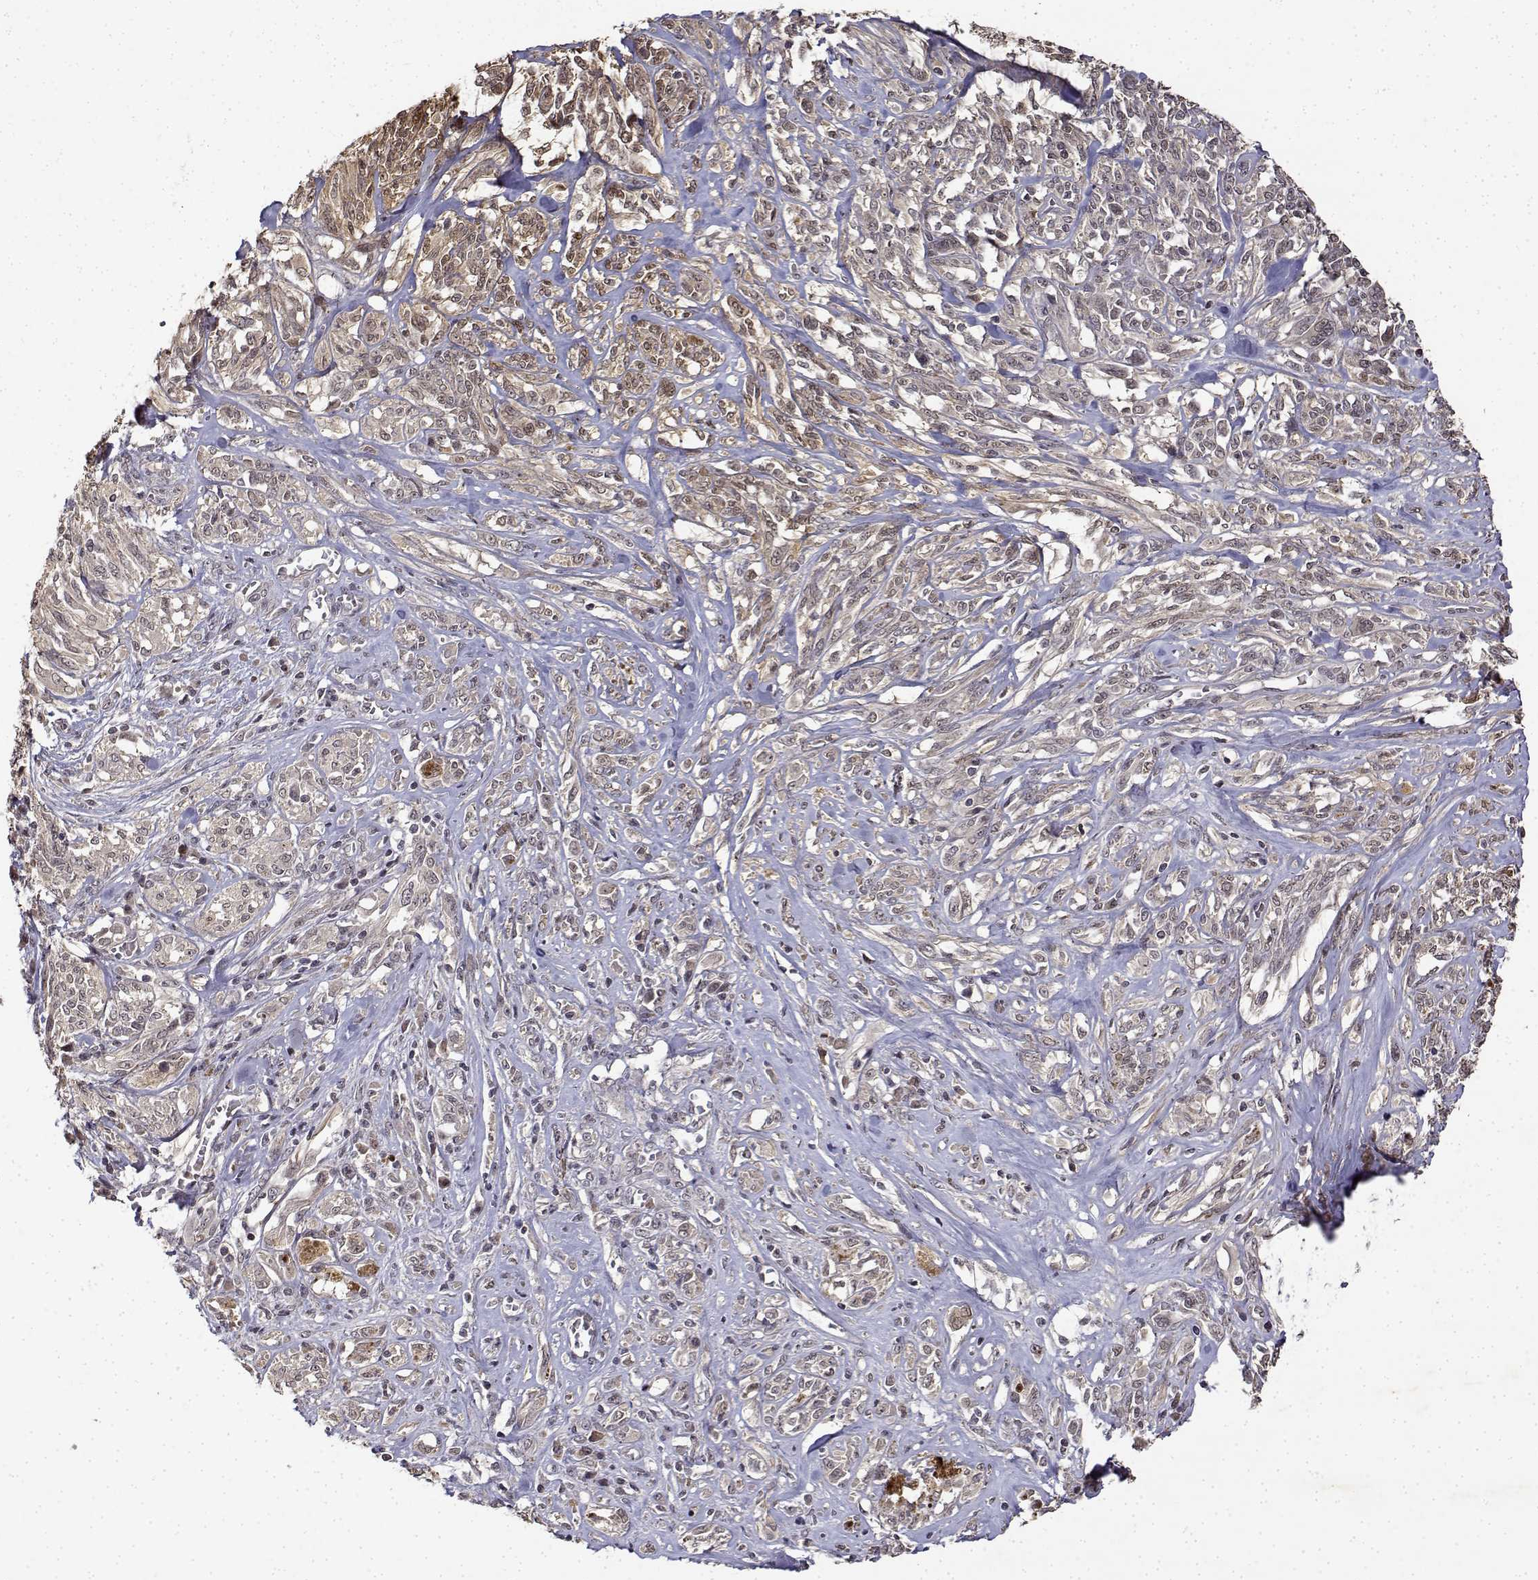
{"staining": {"intensity": "weak", "quantity": "<25%", "location": "cytoplasmic/membranous"}, "tissue": "melanoma", "cell_type": "Tumor cells", "image_type": "cancer", "snomed": [{"axis": "morphology", "description": "Malignant melanoma, NOS"}, {"axis": "topography", "description": "Skin"}], "caption": "Malignant melanoma stained for a protein using immunohistochemistry (IHC) exhibits no expression tumor cells.", "gene": "BDNF", "patient": {"sex": "female", "age": 91}}